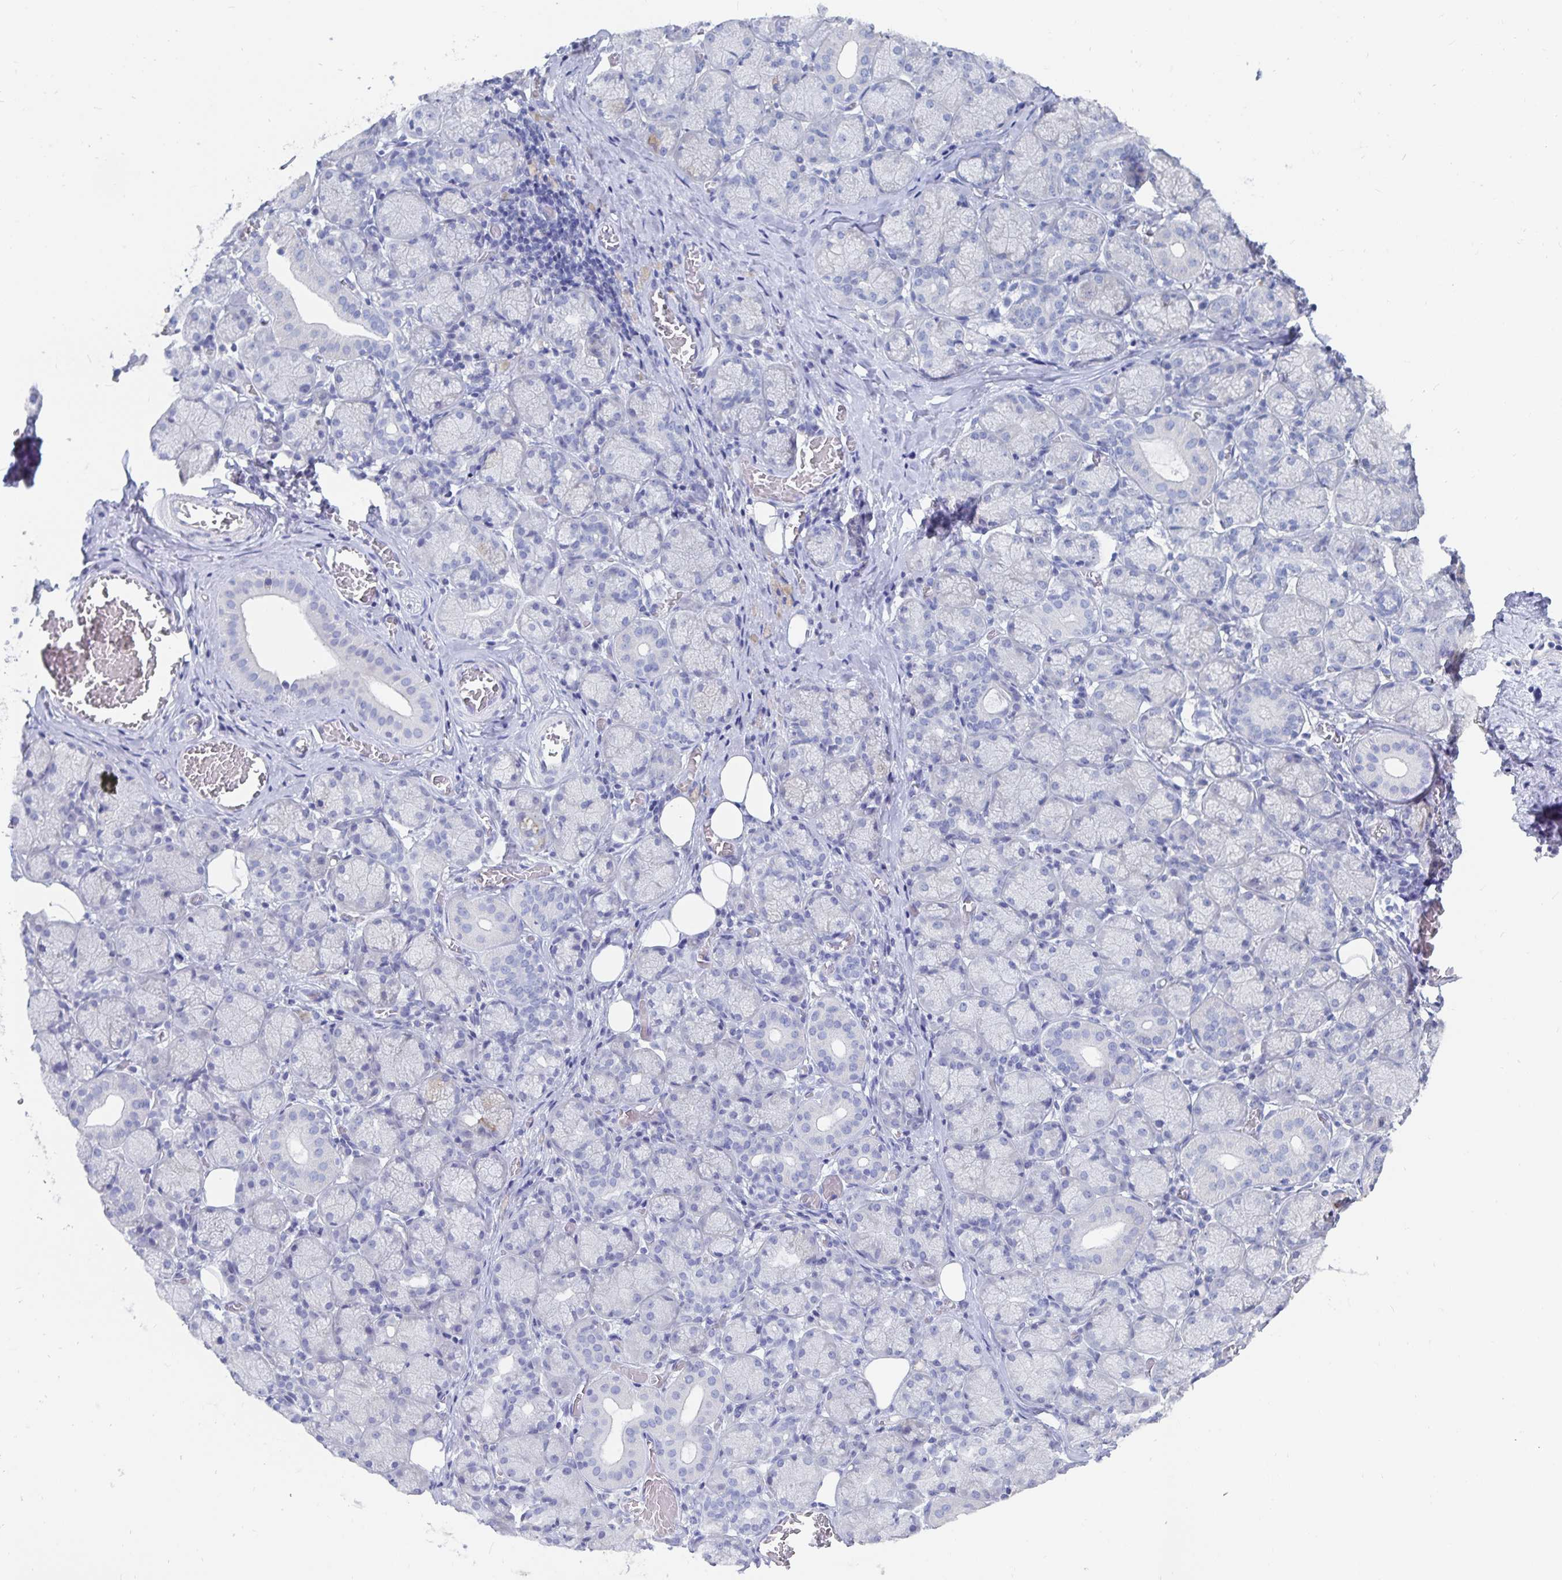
{"staining": {"intensity": "negative", "quantity": "none", "location": "none"}, "tissue": "salivary gland", "cell_type": "Glandular cells", "image_type": "normal", "snomed": [{"axis": "morphology", "description": "Normal tissue, NOS"}, {"axis": "topography", "description": "Salivary gland"}, {"axis": "topography", "description": "Peripheral nerve tissue"}], "caption": "Immunohistochemistry of unremarkable human salivary gland reveals no expression in glandular cells. (DAB (3,3'-diaminobenzidine) immunohistochemistry visualized using brightfield microscopy, high magnification).", "gene": "CFAP69", "patient": {"sex": "female", "age": 24}}